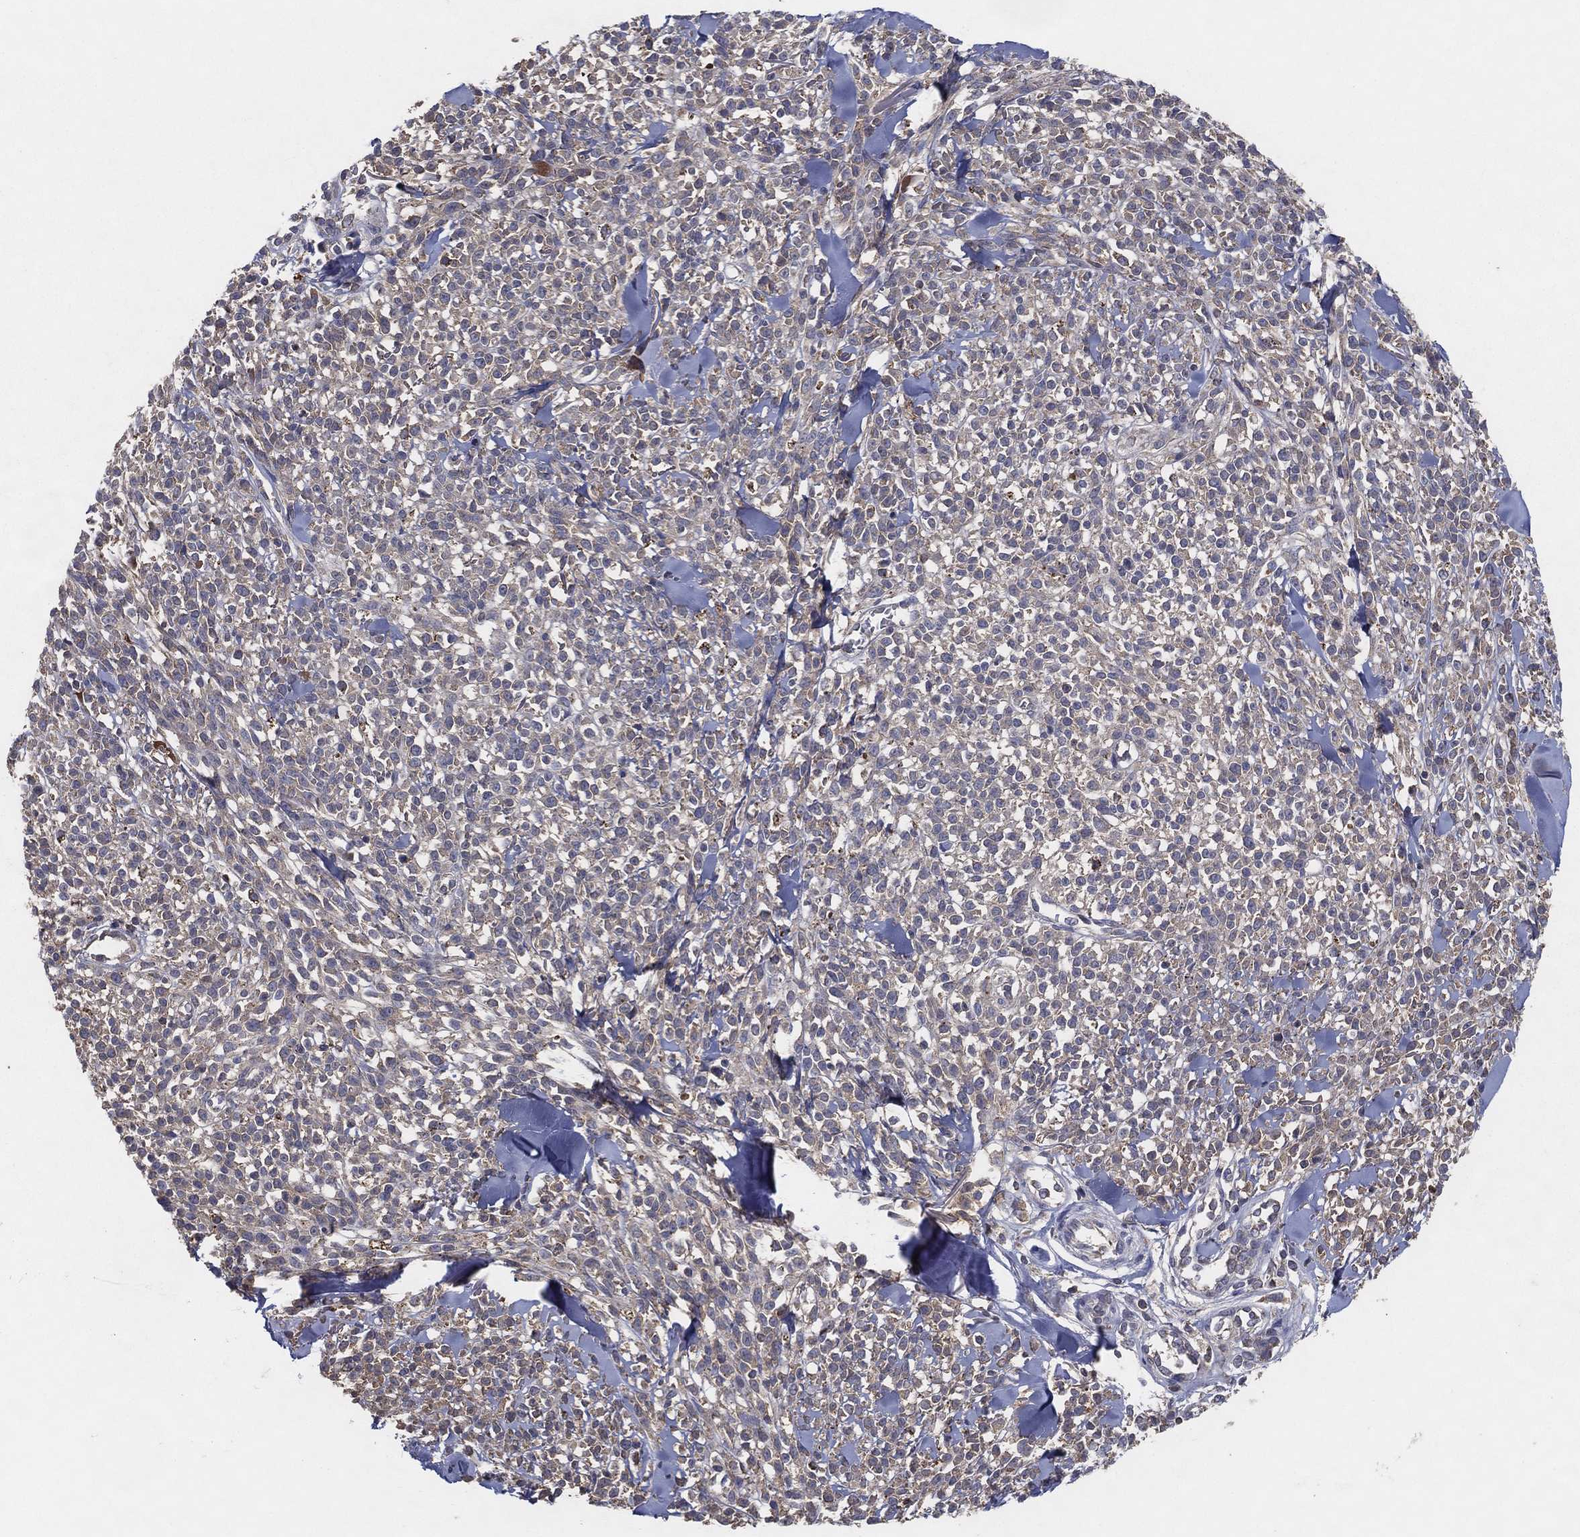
{"staining": {"intensity": "negative", "quantity": "none", "location": "none"}, "tissue": "melanoma", "cell_type": "Tumor cells", "image_type": "cancer", "snomed": [{"axis": "morphology", "description": "Malignant melanoma, NOS"}, {"axis": "topography", "description": "Skin"}, {"axis": "topography", "description": "Skin of trunk"}], "caption": "There is no significant expression in tumor cells of melanoma. The staining was performed using DAB (3,3'-diaminobenzidine) to visualize the protein expression in brown, while the nuclei were stained in blue with hematoxylin (Magnification: 20x).", "gene": "MT-ND1", "patient": {"sex": "male", "age": 74}}